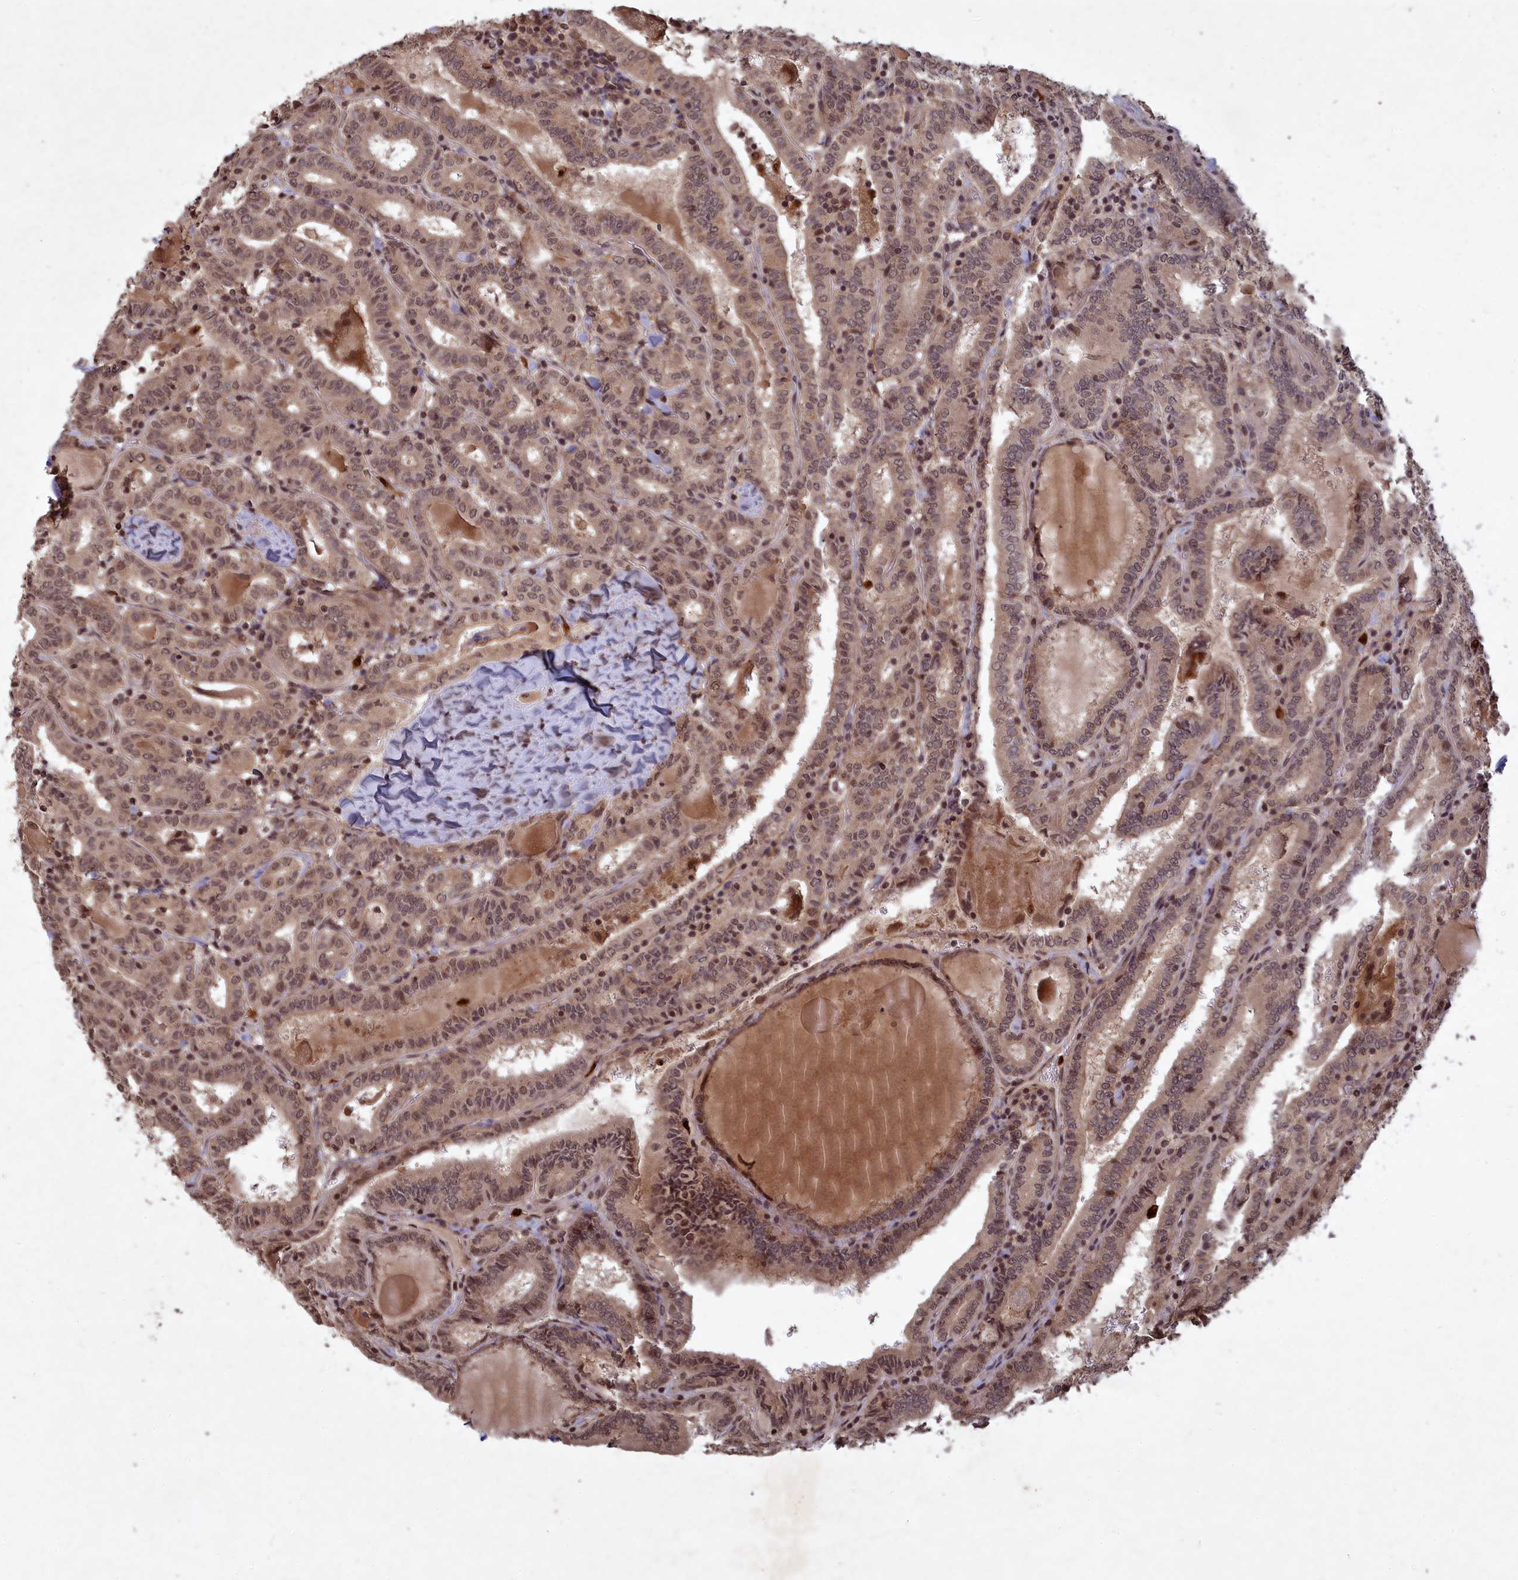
{"staining": {"intensity": "moderate", "quantity": ">75%", "location": "cytoplasmic/membranous,nuclear"}, "tissue": "thyroid cancer", "cell_type": "Tumor cells", "image_type": "cancer", "snomed": [{"axis": "morphology", "description": "Papillary adenocarcinoma, NOS"}, {"axis": "topography", "description": "Thyroid gland"}], "caption": "The immunohistochemical stain highlights moderate cytoplasmic/membranous and nuclear expression in tumor cells of thyroid papillary adenocarcinoma tissue.", "gene": "SRMS", "patient": {"sex": "female", "age": 72}}